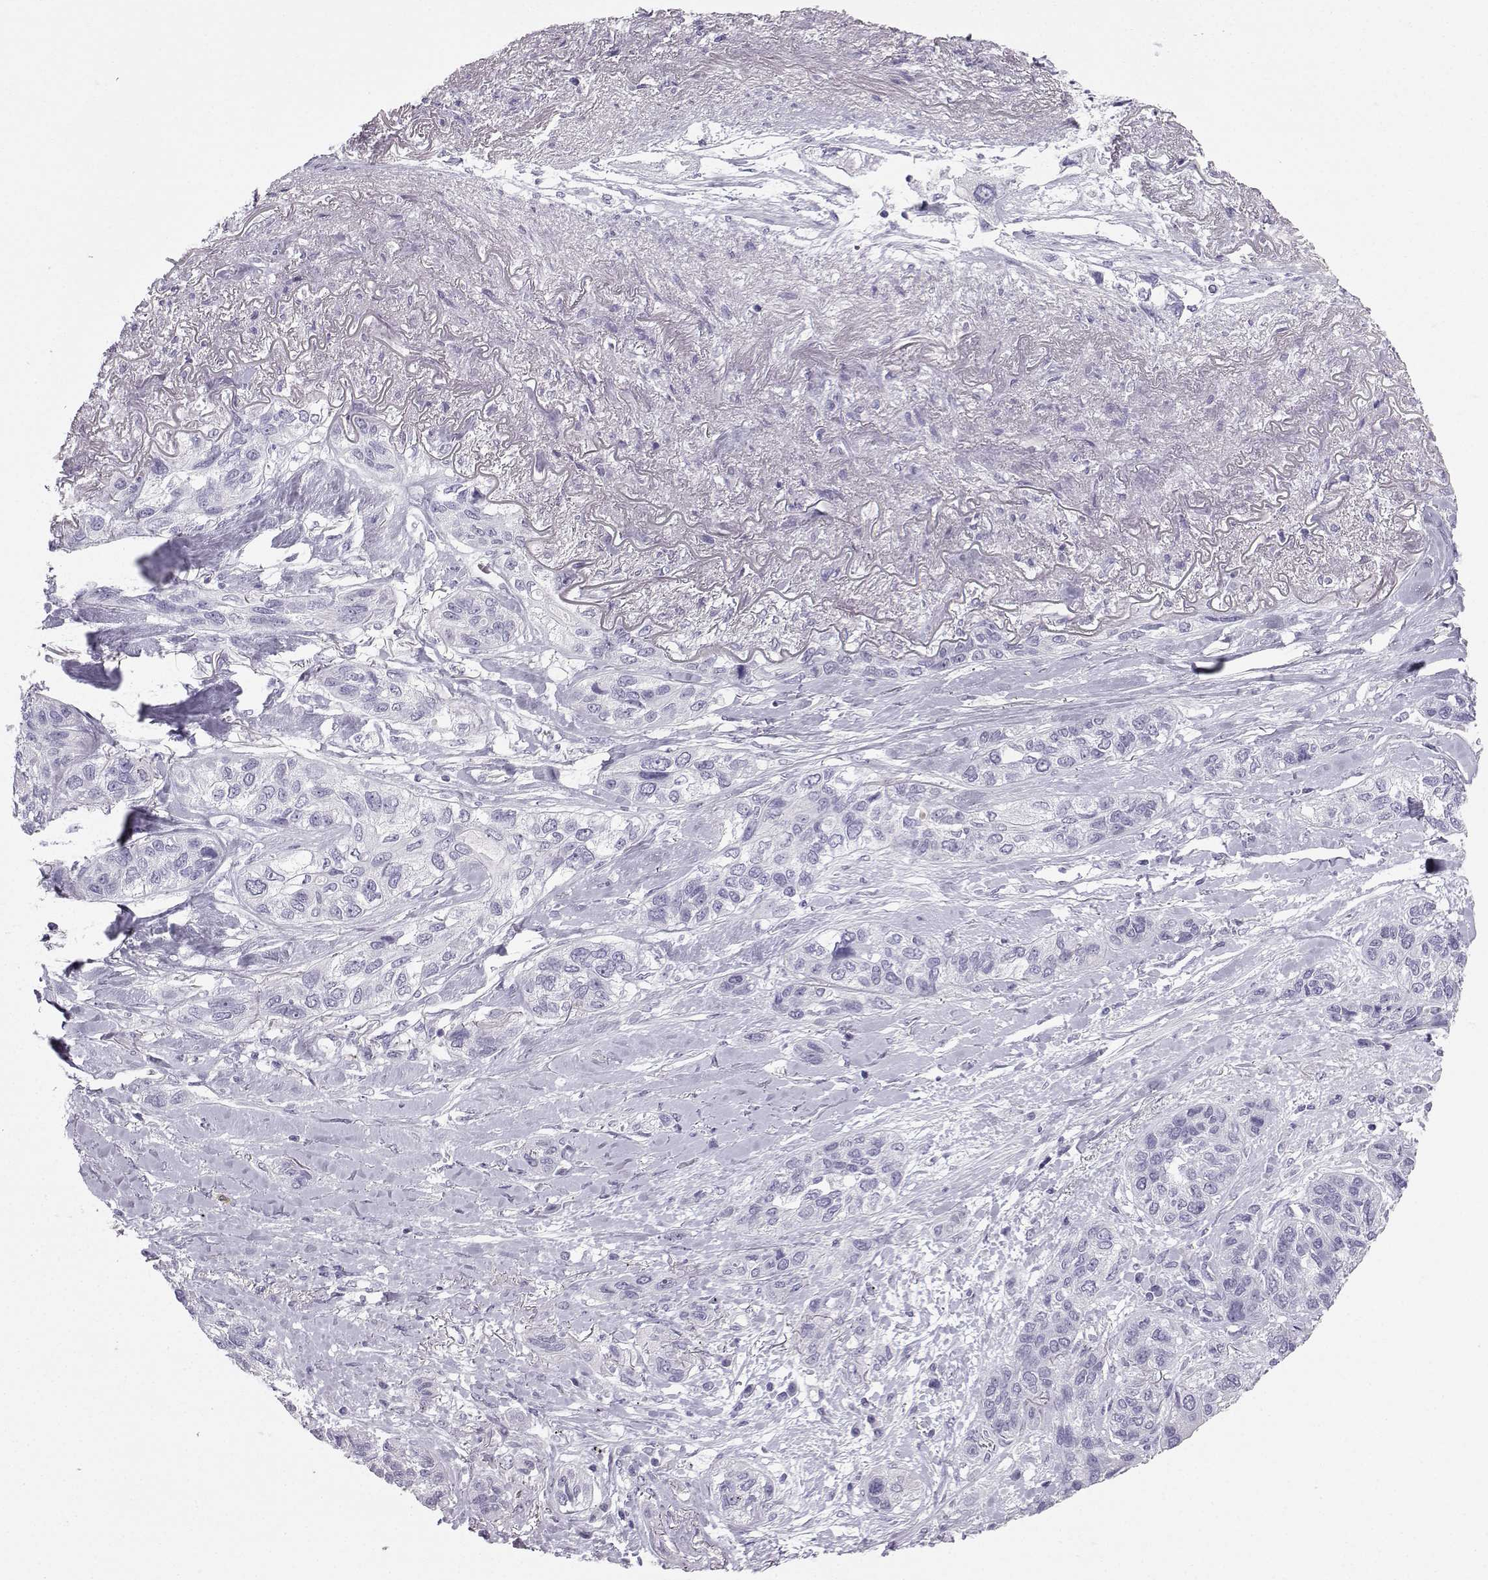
{"staining": {"intensity": "negative", "quantity": "none", "location": "none"}, "tissue": "lung cancer", "cell_type": "Tumor cells", "image_type": "cancer", "snomed": [{"axis": "morphology", "description": "Squamous cell carcinoma, NOS"}, {"axis": "topography", "description": "Lung"}], "caption": "Tumor cells show no significant protein expression in lung squamous cell carcinoma. The staining was performed using DAB to visualize the protein expression in brown, while the nuclei were stained in blue with hematoxylin (Magnification: 20x).", "gene": "IQCD", "patient": {"sex": "female", "age": 70}}